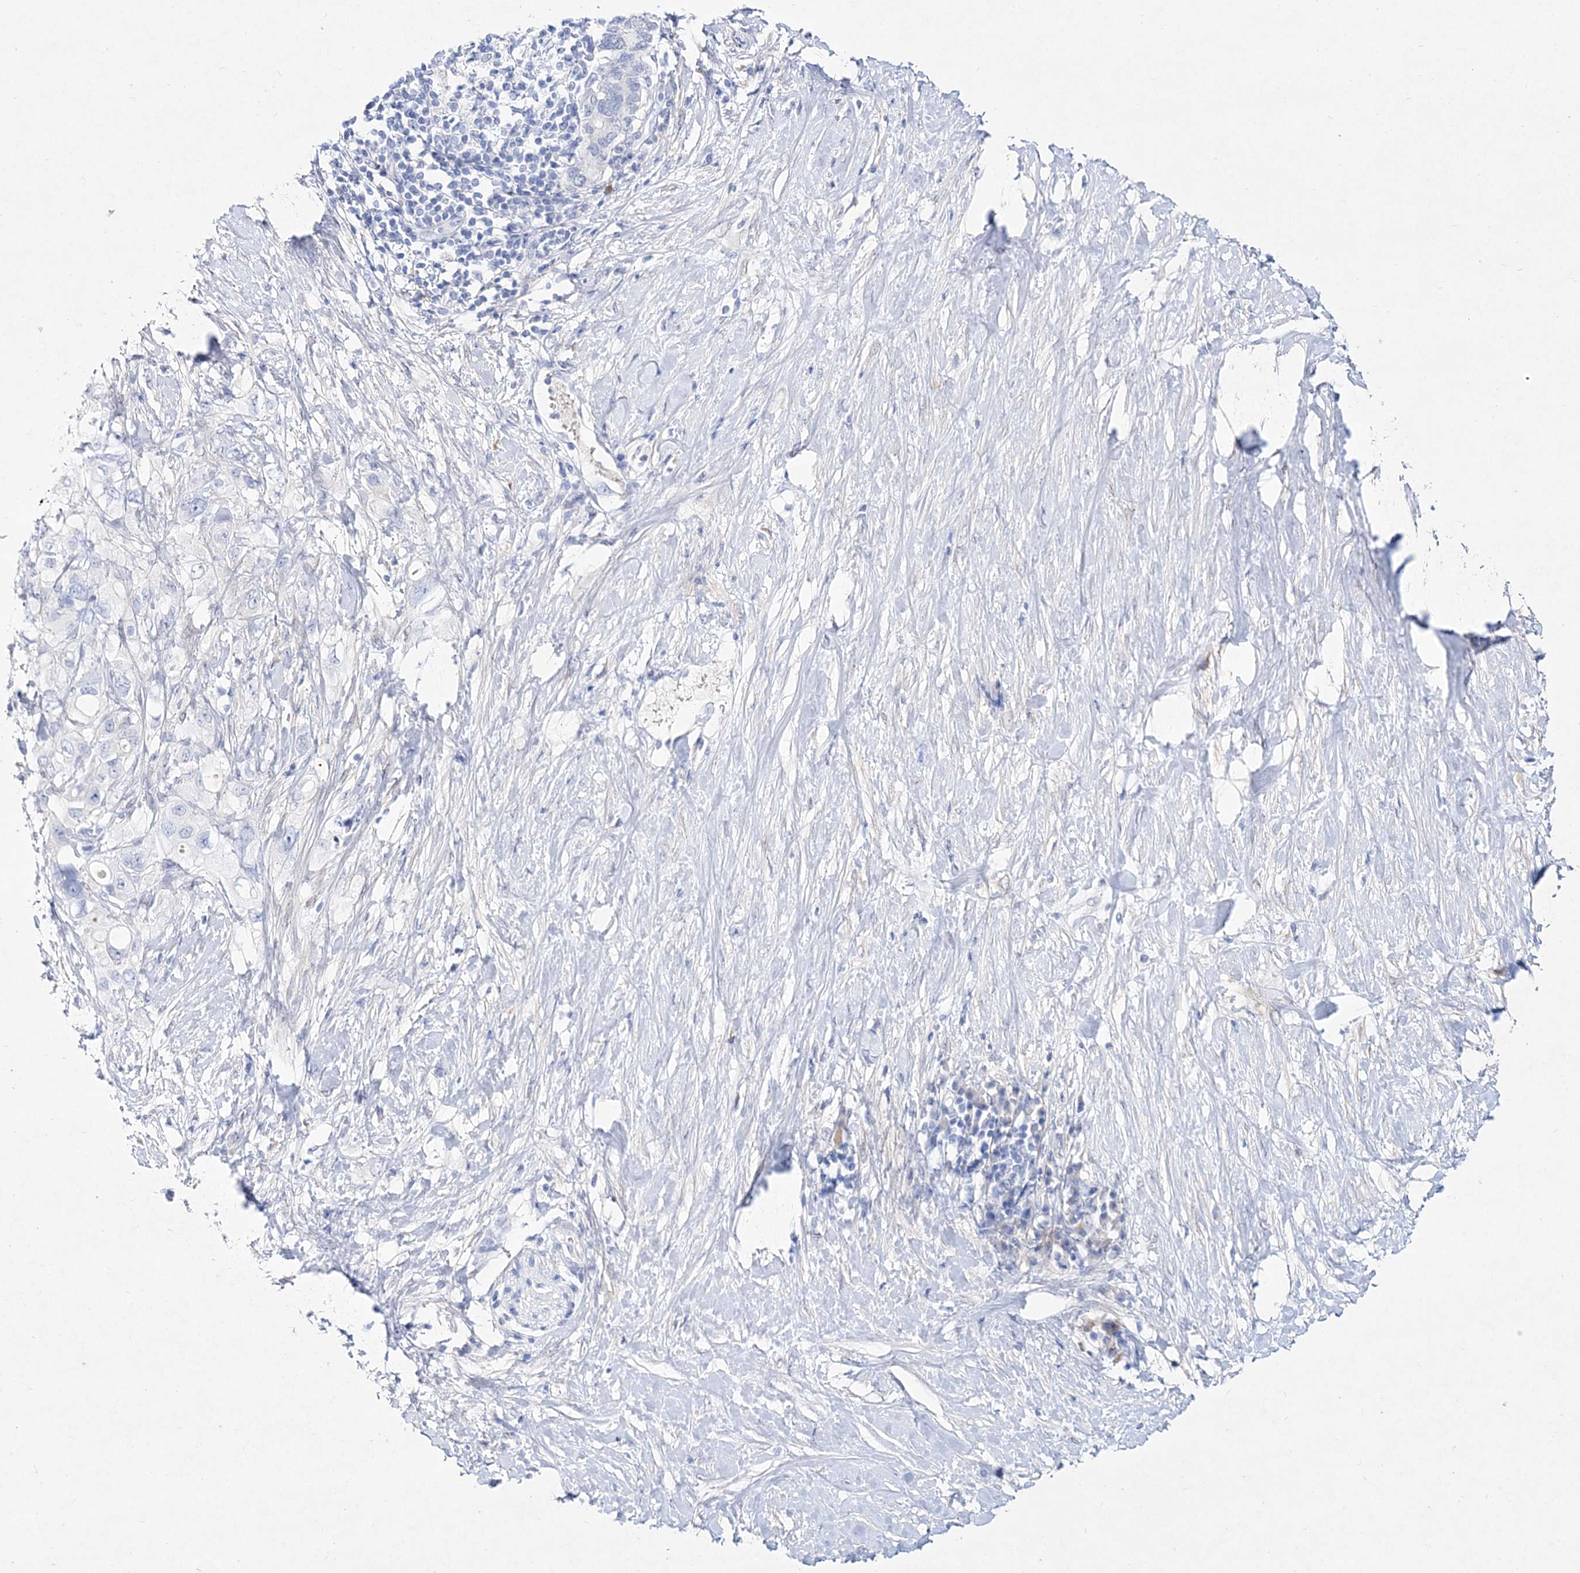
{"staining": {"intensity": "negative", "quantity": "none", "location": "none"}, "tissue": "pancreatic cancer", "cell_type": "Tumor cells", "image_type": "cancer", "snomed": [{"axis": "morphology", "description": "Adenocarcinoma, NOS"}, {"axis": "topography", "description": "Pancreas"}], "caption": "The photomicrograph shows no staining of tumor cells in pancreatic adenocarcinoma. (DAB (3,3'-diaminobenzidine) immunohistochemistry with hematoxylin counter stain).", "gene": "SPINK7", "patient": {"sex": "female", "age": 56}}